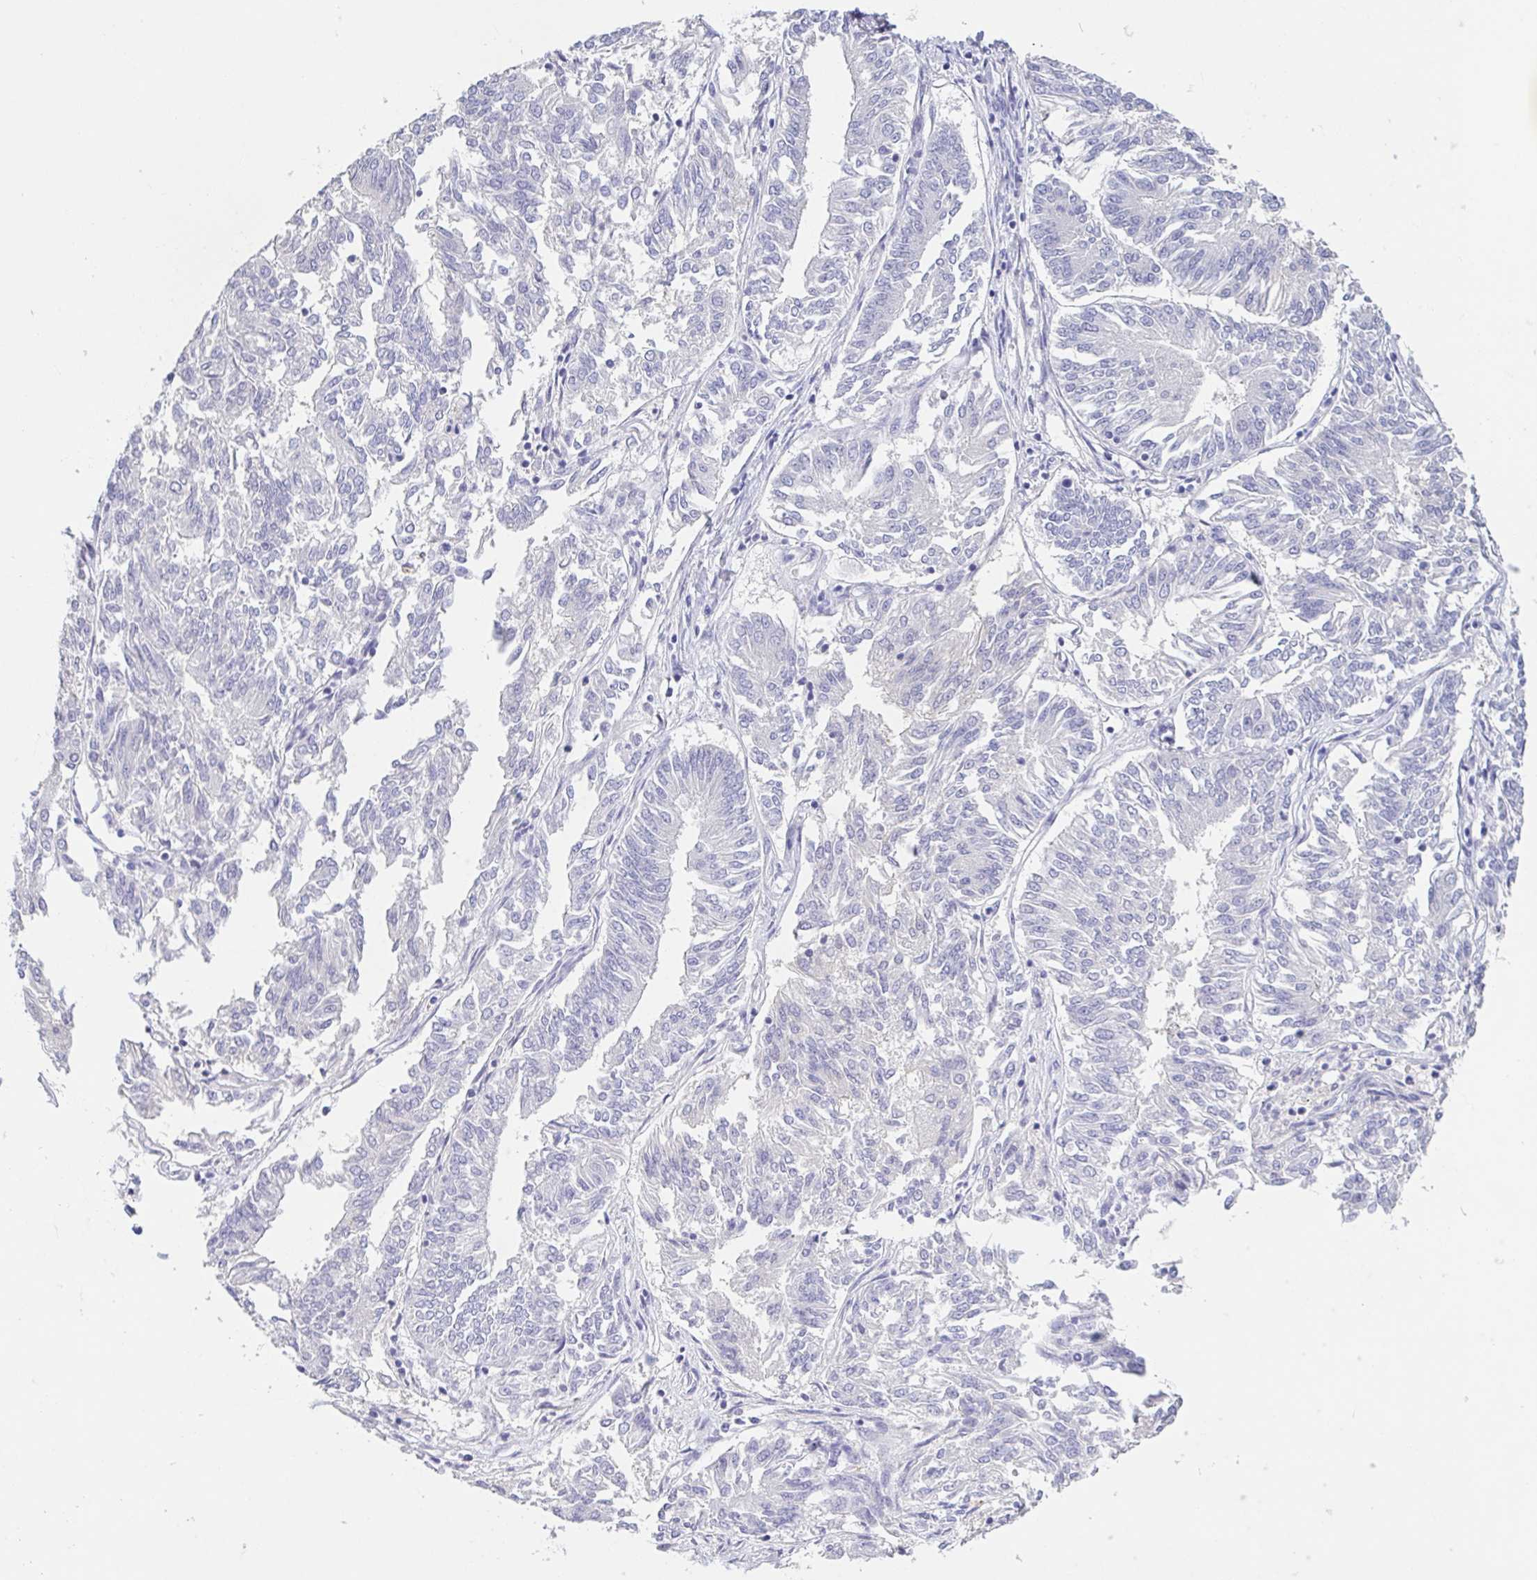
{"staining": {"intensity": "negative", "quantity": "none", "location": "none"}, "tissue": "endometrial cancer", "cell_type": "Tumor cells", "image_type": "cancer", "snomed": [{"axis": "morphology", "description": "Adenocarcinoma, NOS"}, {"axis": "topography", "description": "Endometrium"}], "caption": "Immunohistochemistry histopathology image of neoplastic tissue: adenocarcinoma (endometrial) stained with DAB (3,3'-diaminobenzidine) shows no significant protein positivity in tumor cells.", "gene": "FABP3", "patient": {"sex": "female", "age": 58}}